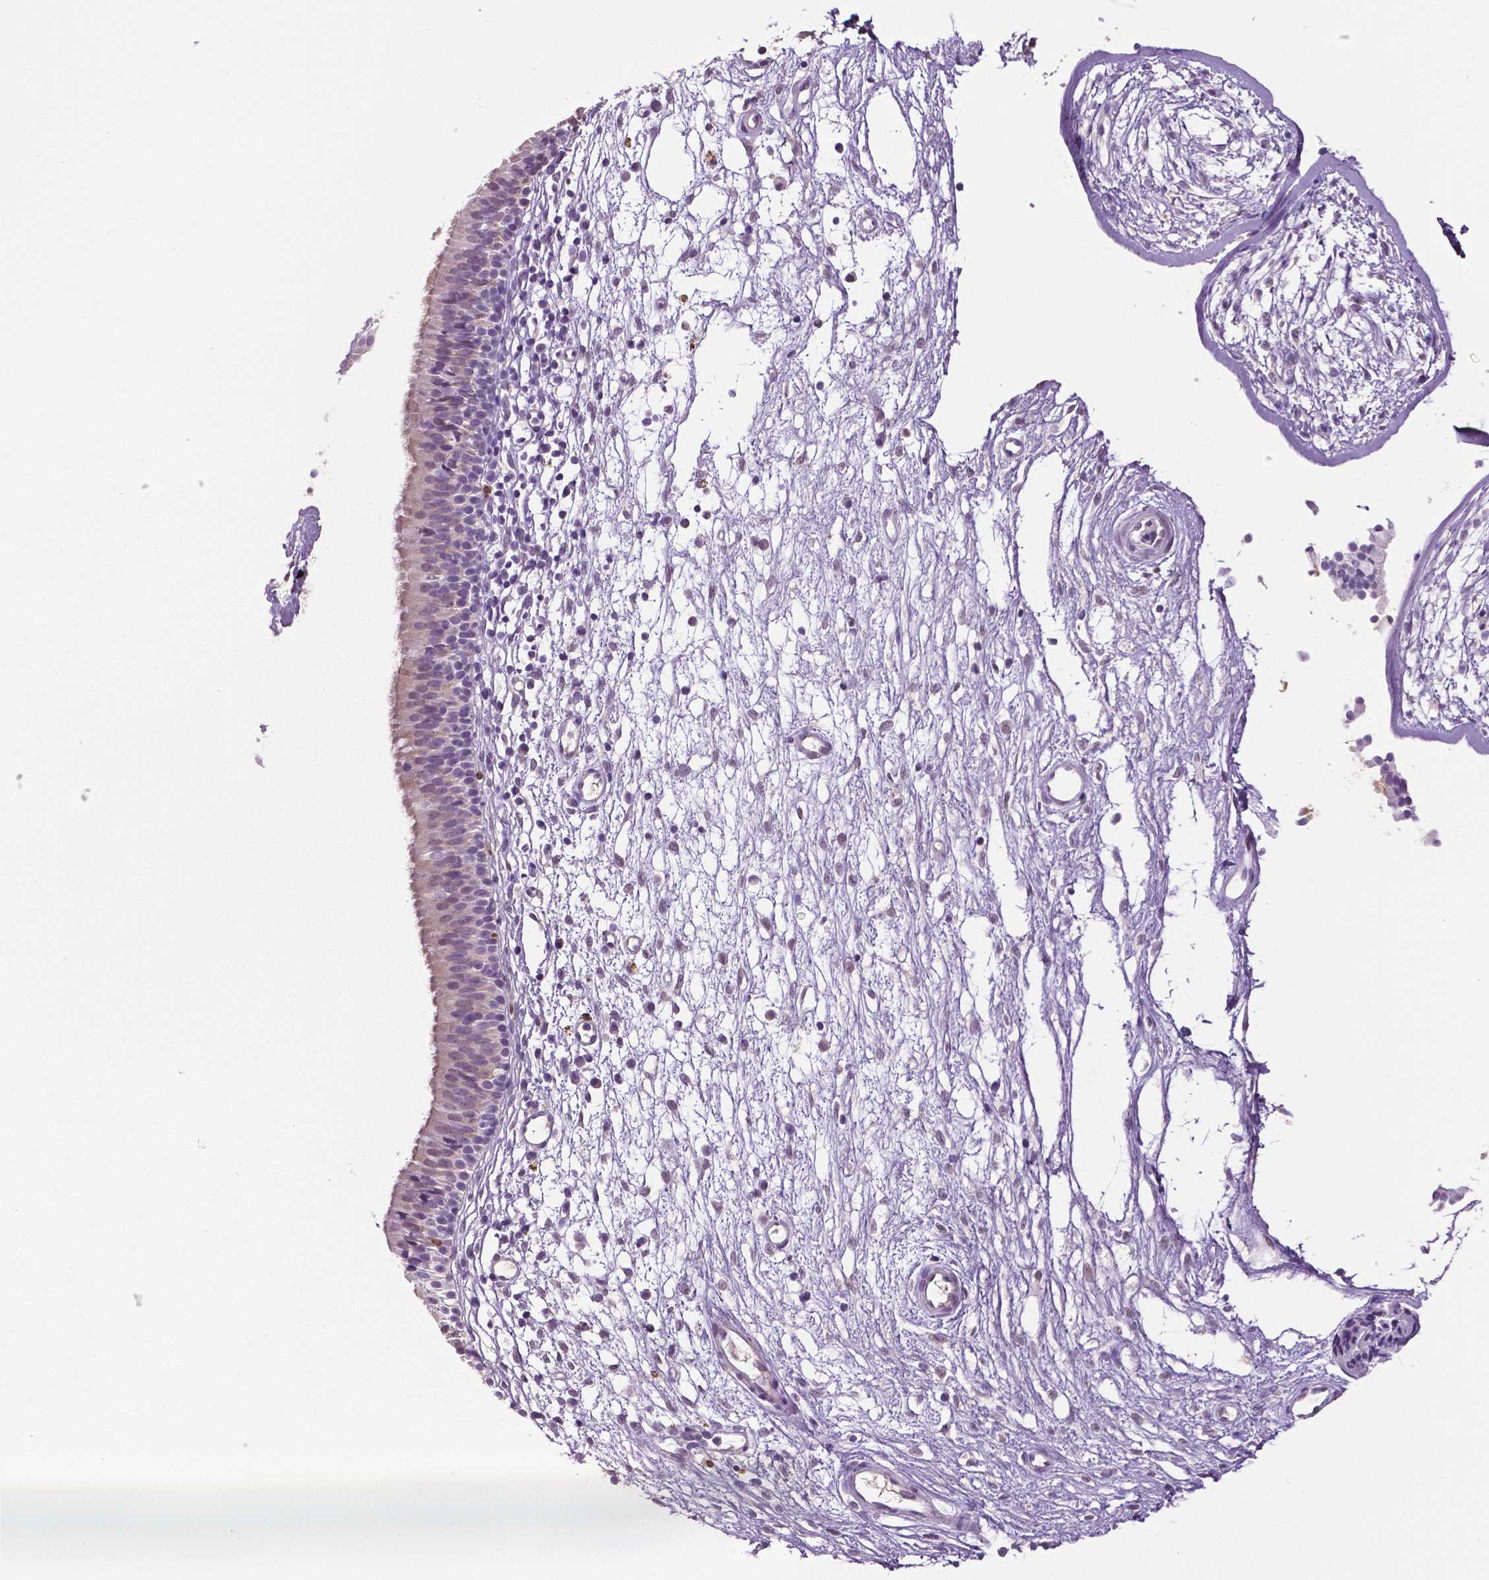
{"staining": {"intensity": "moderate", "quantity": "25%-75%", "location": "cytoplasmic/membranous"}, "tissue": "nasopharynx", "cell_type": "Respiratory epithelial cells", "image_type": "normal", "snomed": [{"axis": "morphology", "description": "Normal tissue, NOS"}, {"axis": "topography", "description": "Nasopharynx"}], "caption": "This histopathology image shows immunohistochemistry (IHC) staining of benign nasopharynx, with medium moderate cytoplasmic/membranous positivity in approximately 25%-75% of respiratory epithelial cells.", "gene": "PTPN5", "patient": {"sex": "male", "age": 24}}